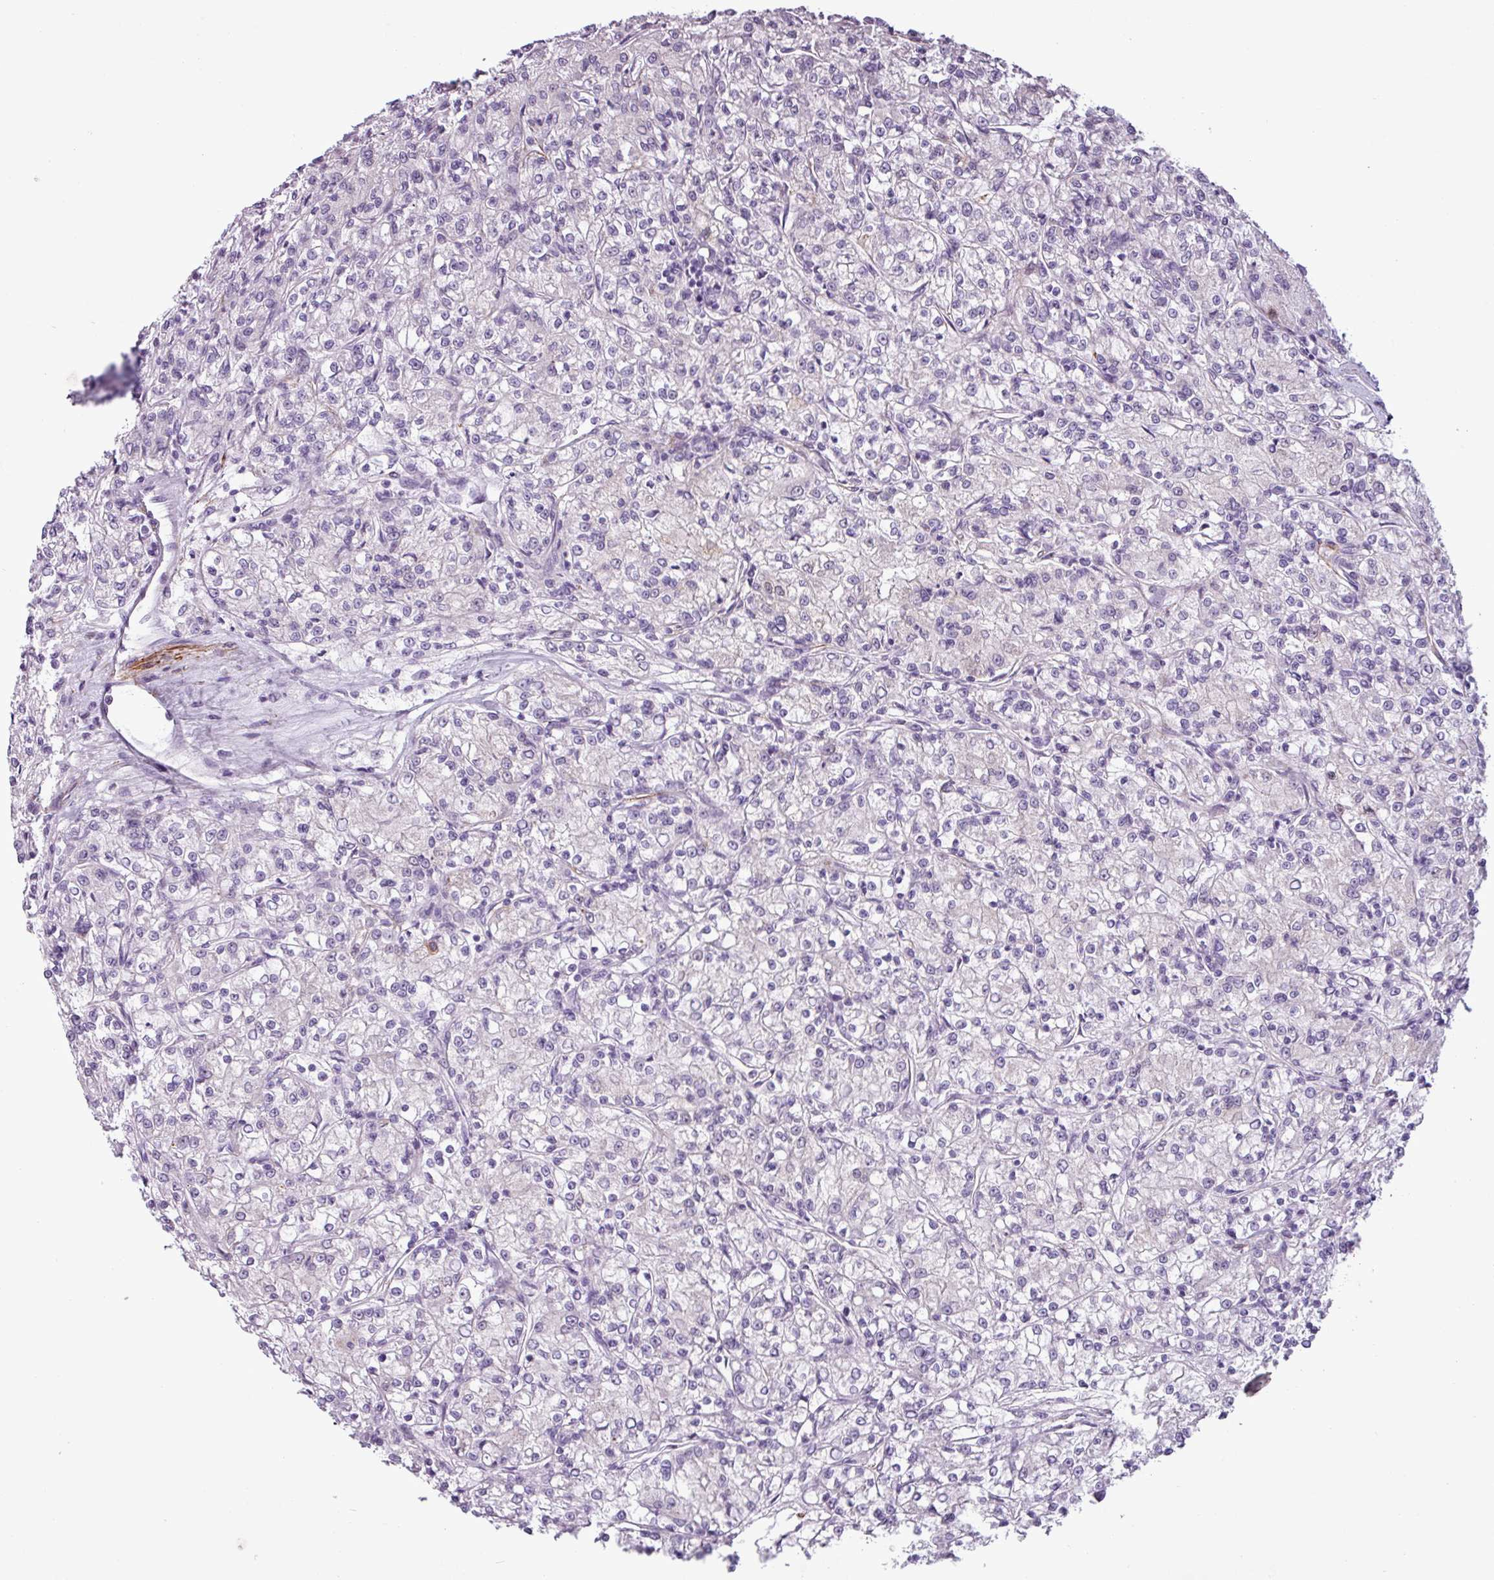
{"staining": {"intensity": "negative", "quantity": "none", "location": "none"}, "tissue": "renal cancer", "cell_type": "Tumor cells", "image_type": "cancer", "snomed": [{"axis": "morphology", "description": "Adenocarcinoma, NOS"}, {"axis": "topography", "description": "Kidney"}], "caption": "Renal cancer (adenocarcinoma) was stained to show a protein in brown. There is no significant positivity in tumor cells. (IHC, brightfield microscopy, high magnification).", "gene": "ATP10A", "patient": {"sex": "female", "age": 59}}